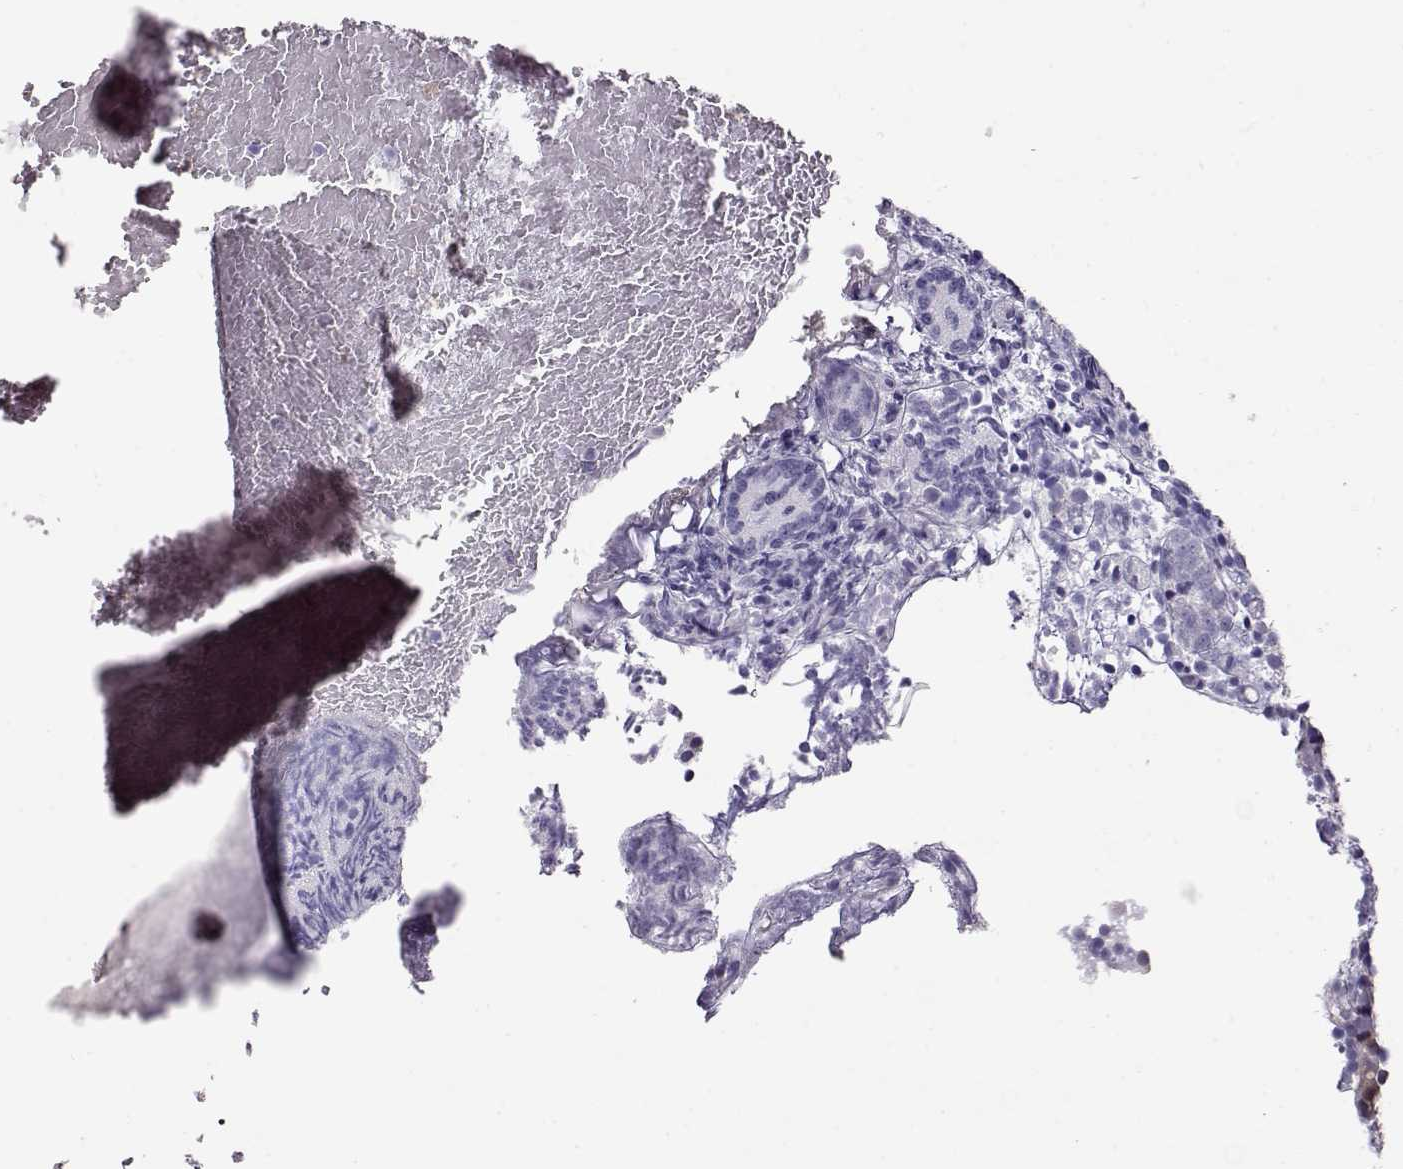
{"staining": {"intensity": "negative", "quantity": "none", "location": "none"}, "tissue": "prostate cancer", "cell_type": "Tumor cells", "image_type": "cancer", "snomed": [{"axis": "morphology", "description": "Adenocarcinoma, High grade"}, {"axis": "topography", "description": "Prostate"}], "caption": "A histopathology image of prostate cancer (adenocarcinoma (high-grade)) stained for a protein displays no brown staining in tumor cells. (DAB immunohistochemistry (IHC), high magnification).", "gene": "CCR8", "patient": {"sex": "male", "age": 53}}